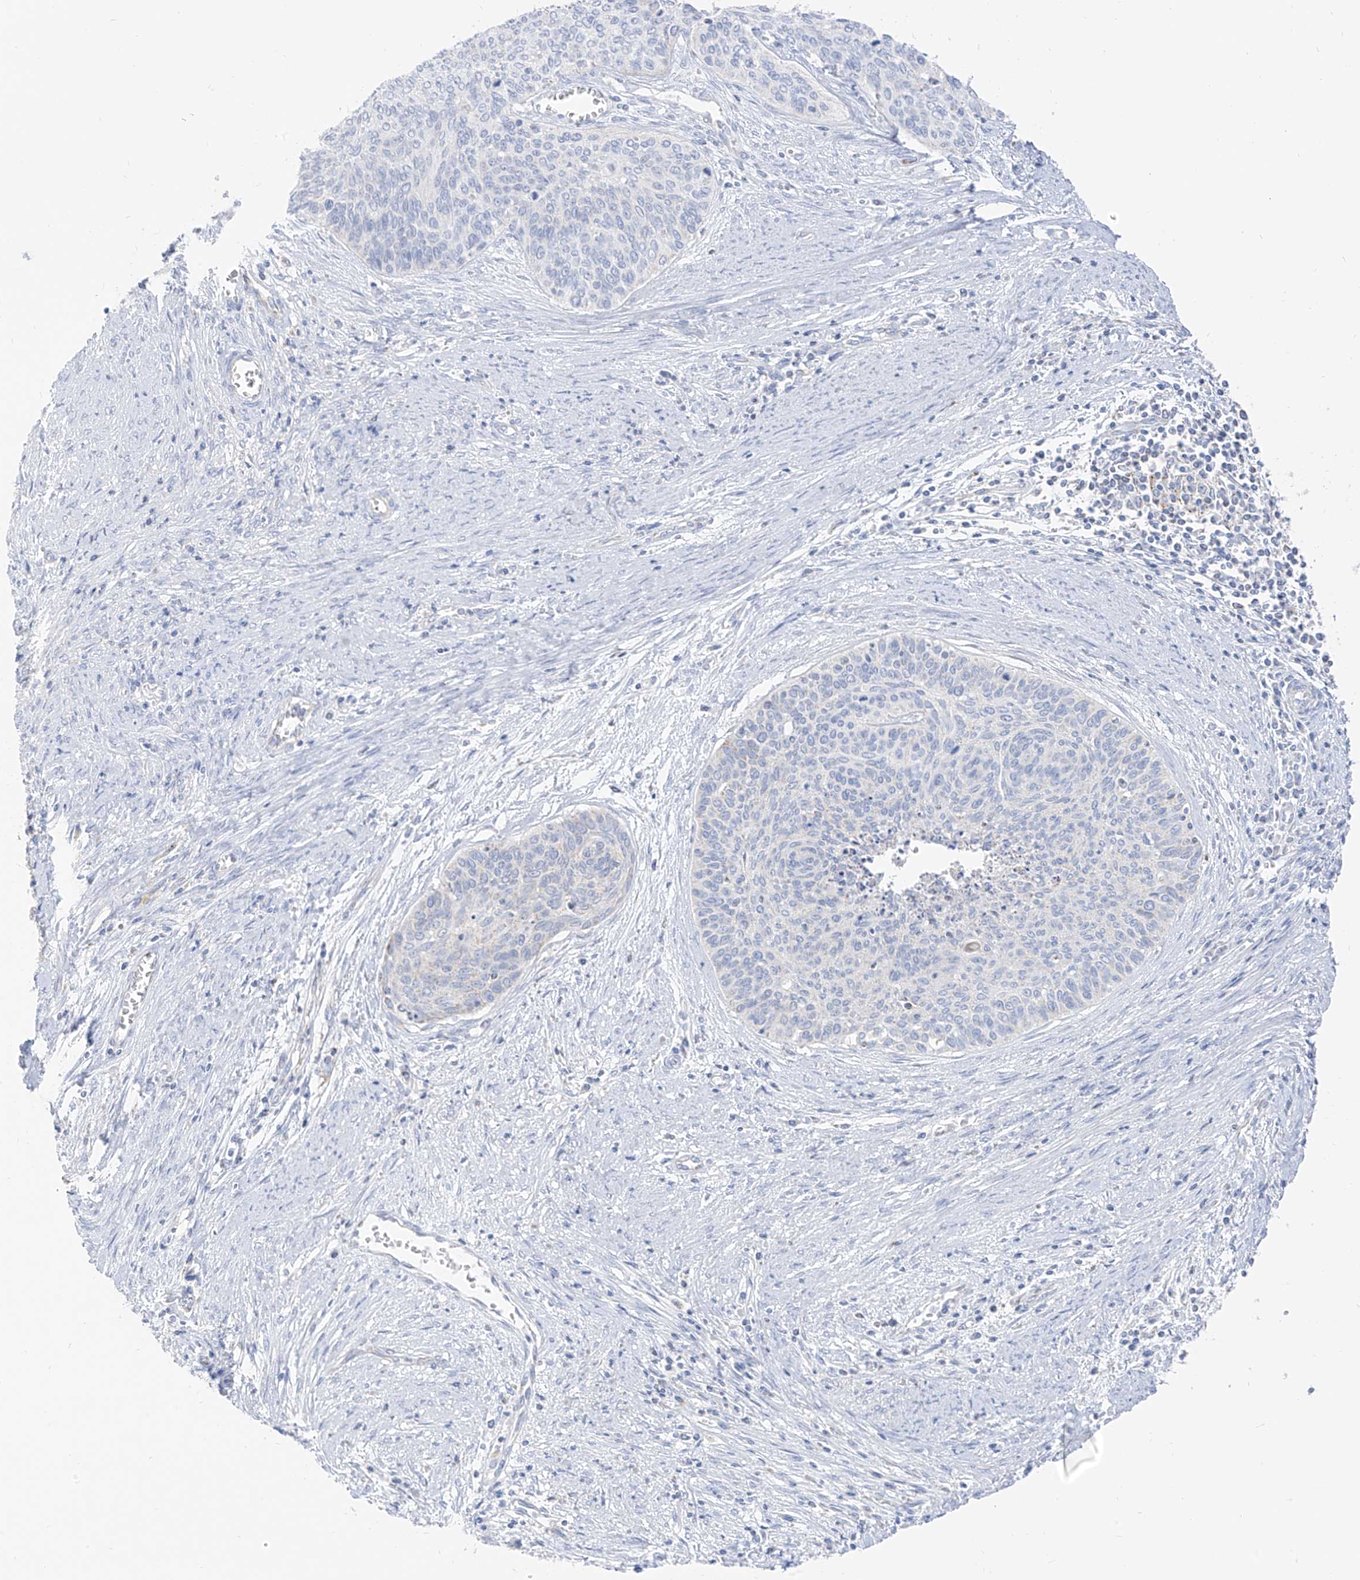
{"staining": {"intensity": "negative", "quantity": "none", "location": "none"}, "tissue": "cervical cancer", "cell_type": "Tumor cells", "image_type": "cancer", "snomed": [{"axis": "morphology", "description": "Squamous cell carcinoma, NOS"}, {"axis": "topography", "description": "Cervix"}], "caption": "Human squamous cell carcinoma (cervical) stained for a protein using immunohistochemistry shows no expression in tumor cells.", "gene": "ETHE1", "patient": {"sex": "female", "age": 55}}